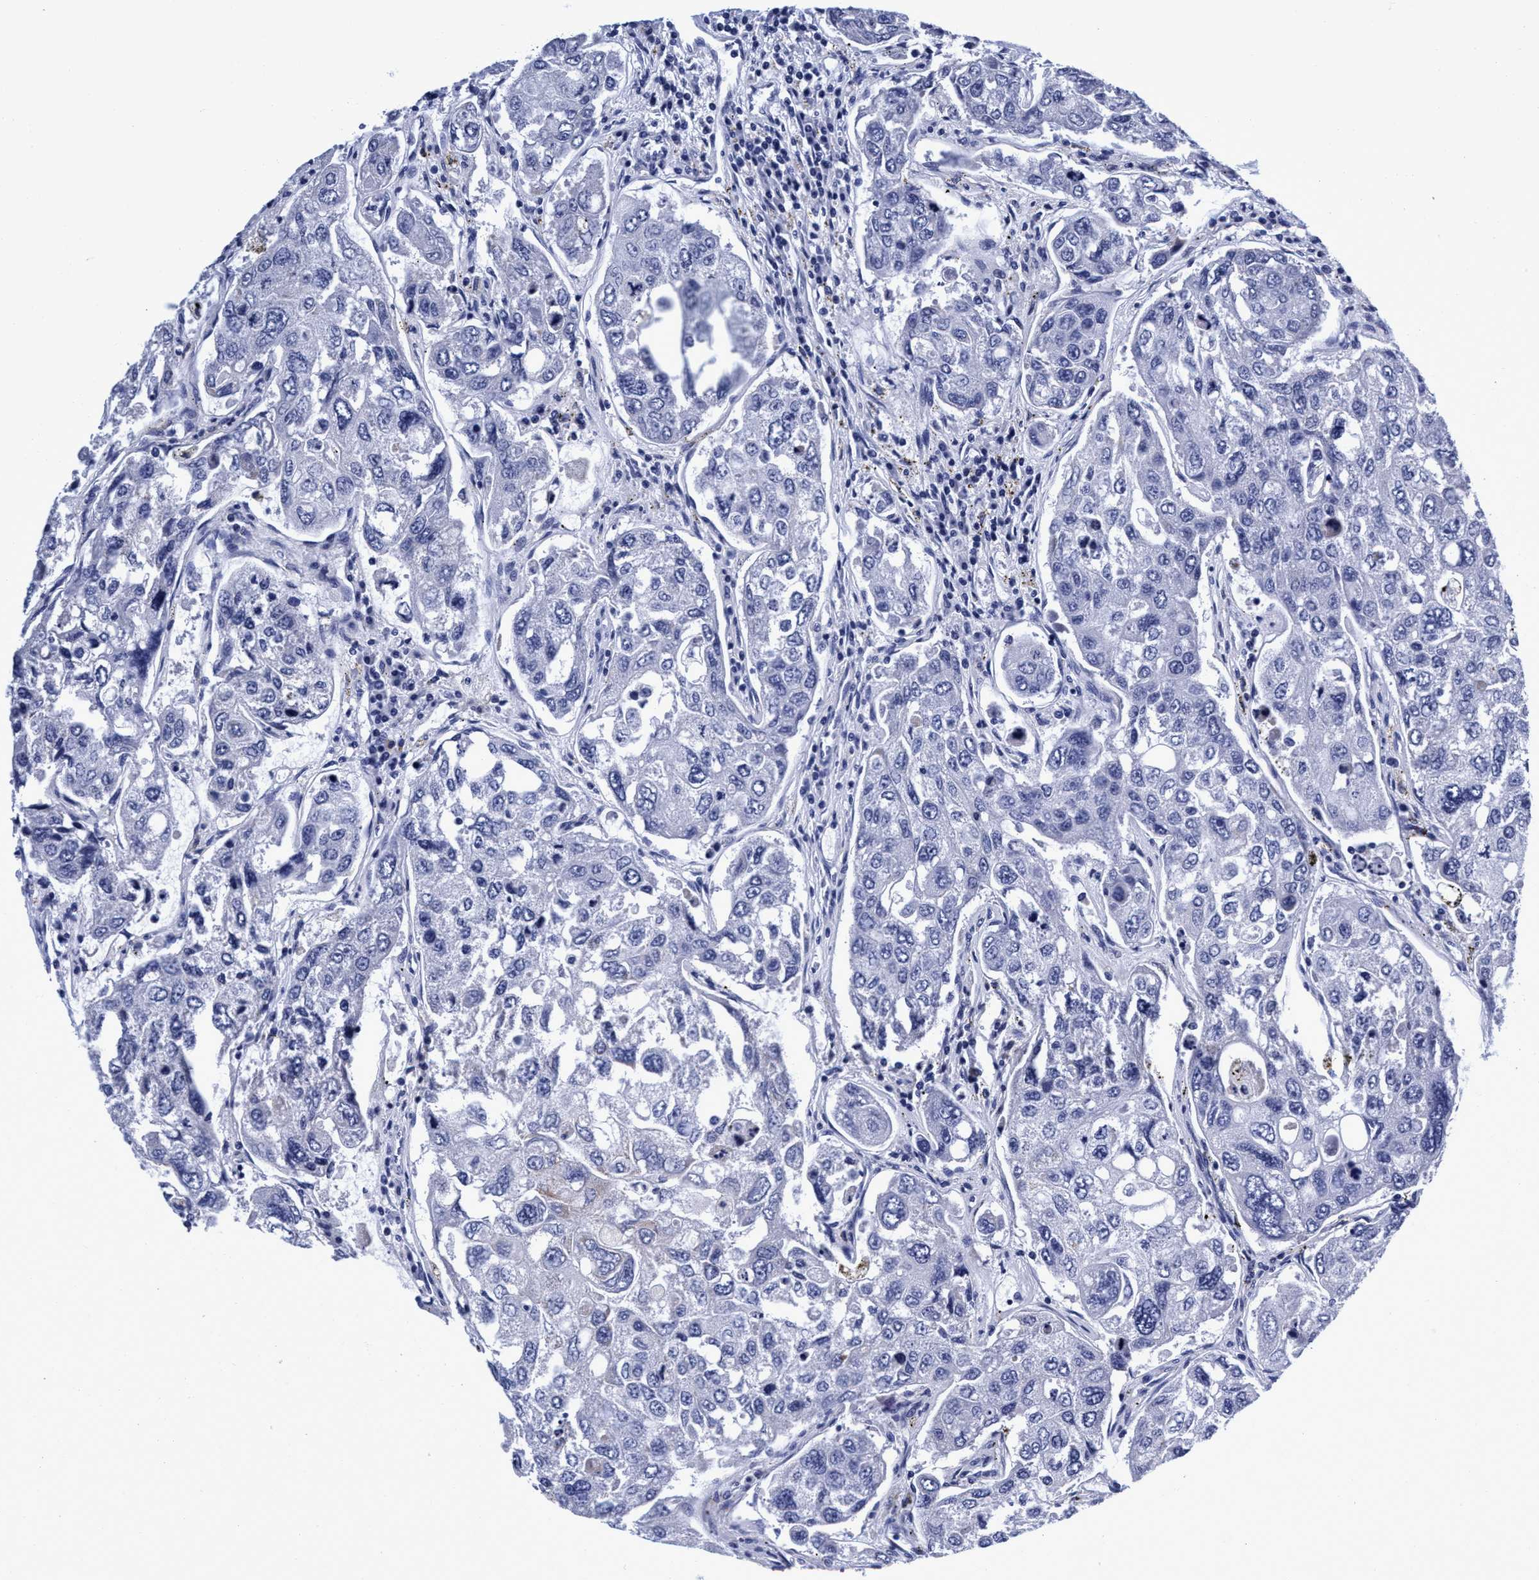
{"staining": {"intensity": "negative", "quantity": "none", "location": "none"}, "tissue": "urothelial cancer", "cell_type": "Tumor cells", "image_type": "cancer", "snomed": [{"axis": "morphology", "description": "Urothelial carcinoma, High grade"}, {"axis": "topography", "description": "Lymph node"}, {"axis": "topography", "description": "Urinary bladder"}], "caption": "Photomicrograph shows no protein expression in tumor cells of urothelial cancer tissue. (Stains: DAB IHC with hematoxylin counter stain, Microscopy: brightfield microscopy at high magnification).", "gene": "PLPPR1", "patient": {"sex": "male", "age": 51}}